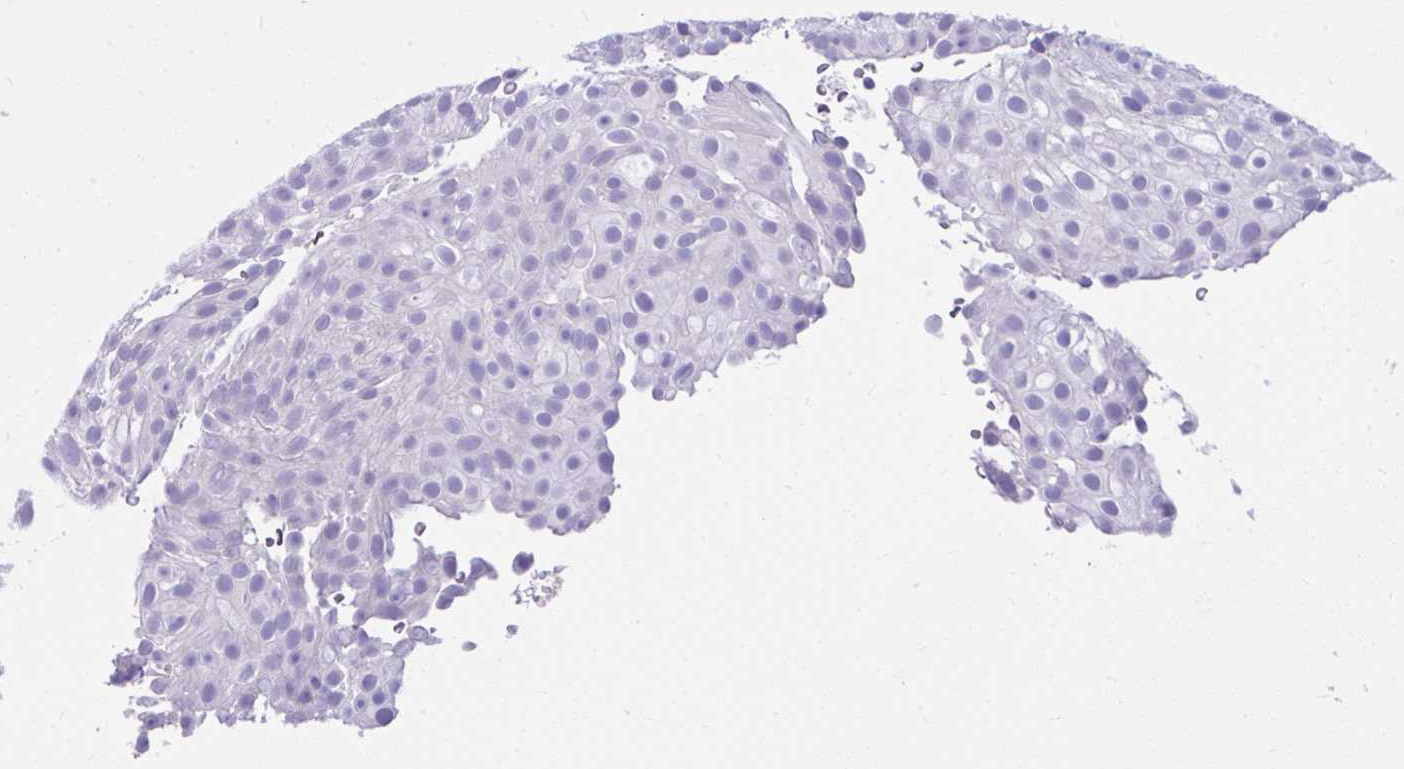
{"staining": {"intensity": "negative", "quantity": "none", "location": "none"}, "tissue": "urothelial cancer", "cell_type": "Tumor cells", "image_type": "cancer", "snomed": [{"axis": "morphology", "description": "Urothelial carcinoma, Low grade"}, {"axis": "topography", "description": "Urinary bladder"}], "caption": "This is an IHC histopathology image of human low-grade urothelial carcinoma. There is no staining in tumor cells.", "gene": "LRRC36", "patient": {"sex": "male", "age": 78}}